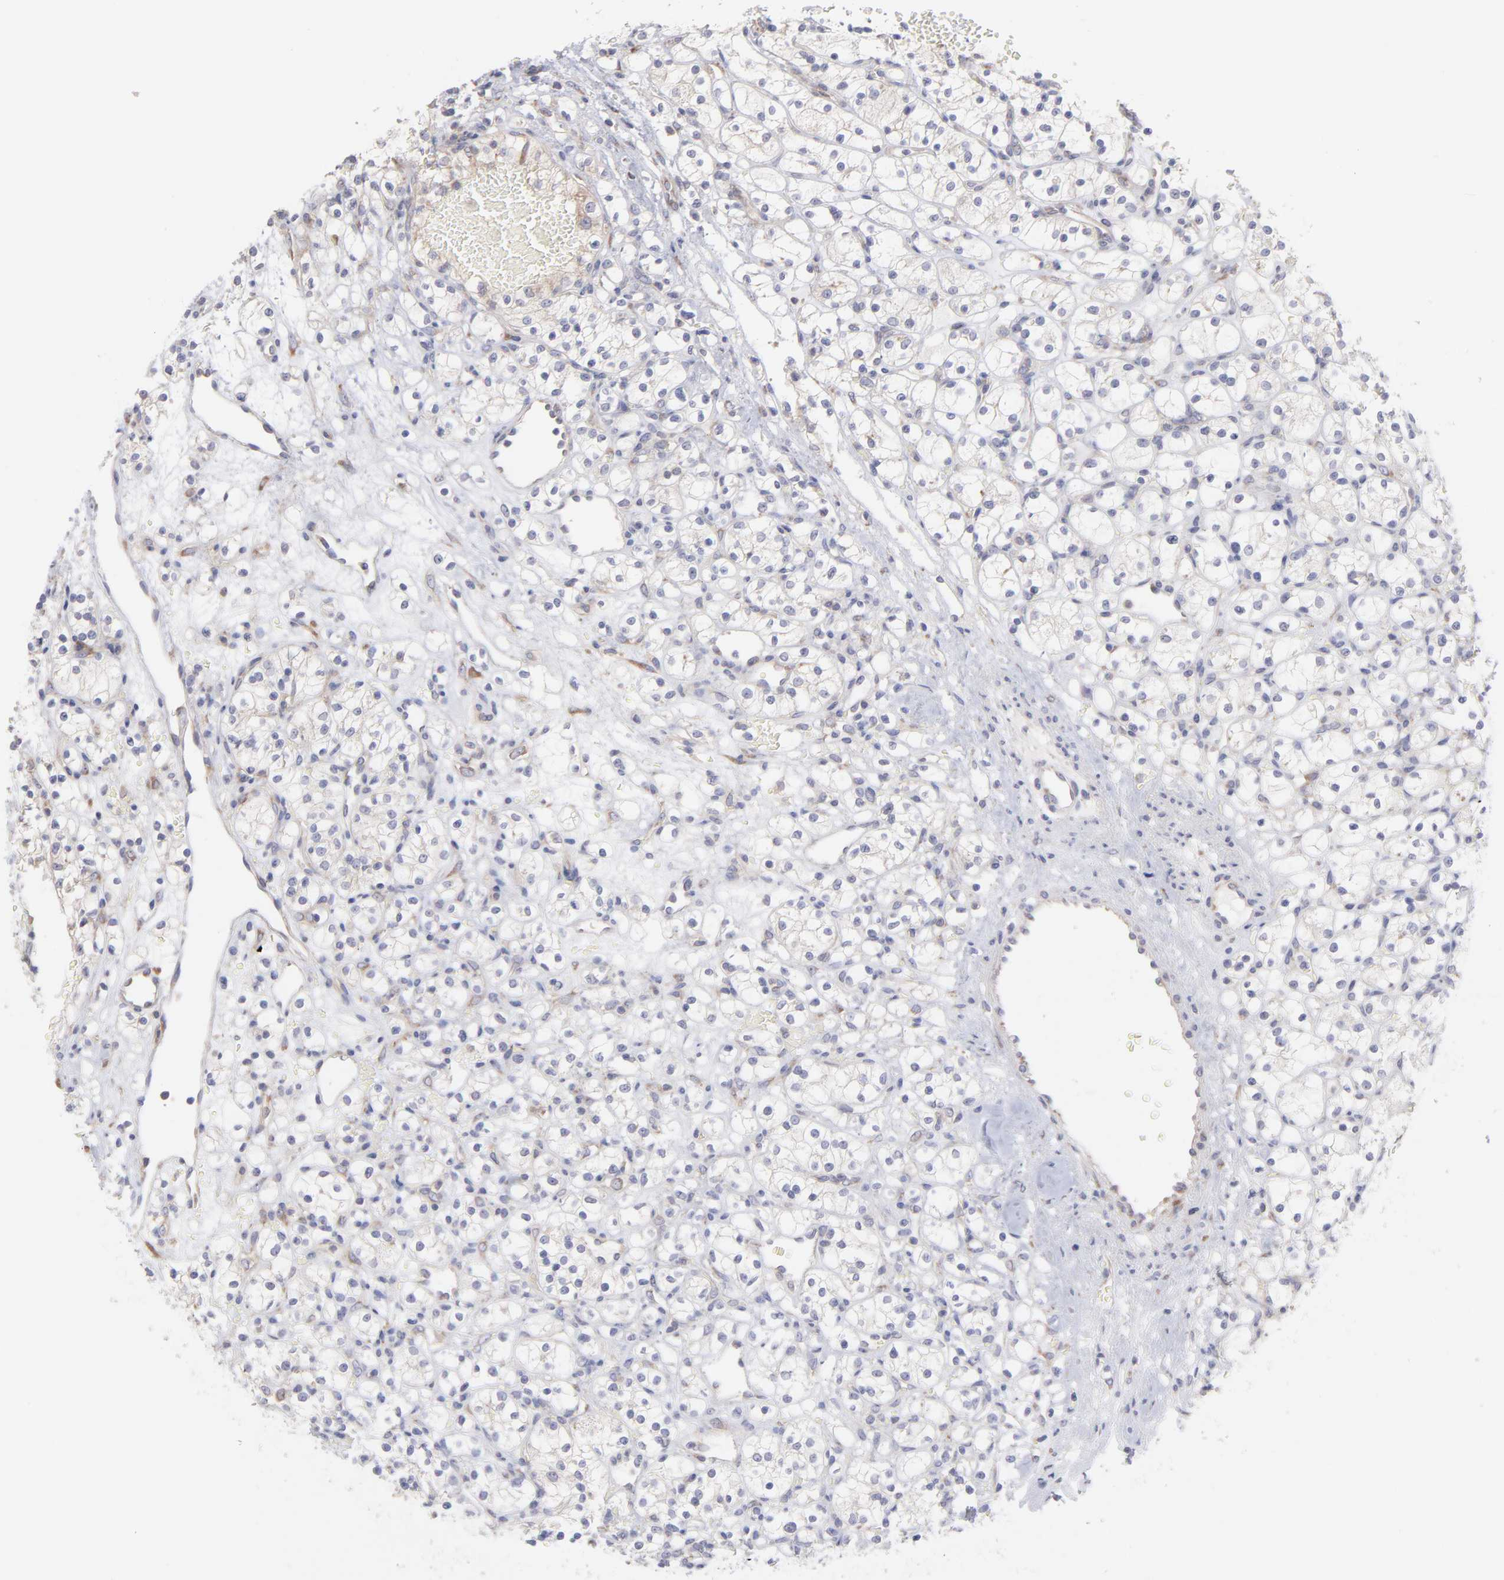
{"staining": {"intensity": "negative", "quantity": "none", "location": "none"}, "tissue": "renal cancer", "cell_type": "Tumor cells", "image_type": "cancer", "snomed": [{"axis": "morphology", "description": "Adenocarcinoma, NOS"}, {"axis": "topography", "description": "Kidney"}], "caption": "Renal adenocarcinoma was stained to show a protein in brown. There is no significant staining in tumor cells. (IHC, brightfield microscopy, high magnification).", "gene": "RPLP0", "patient": {"sex": "female", "age": 60}}